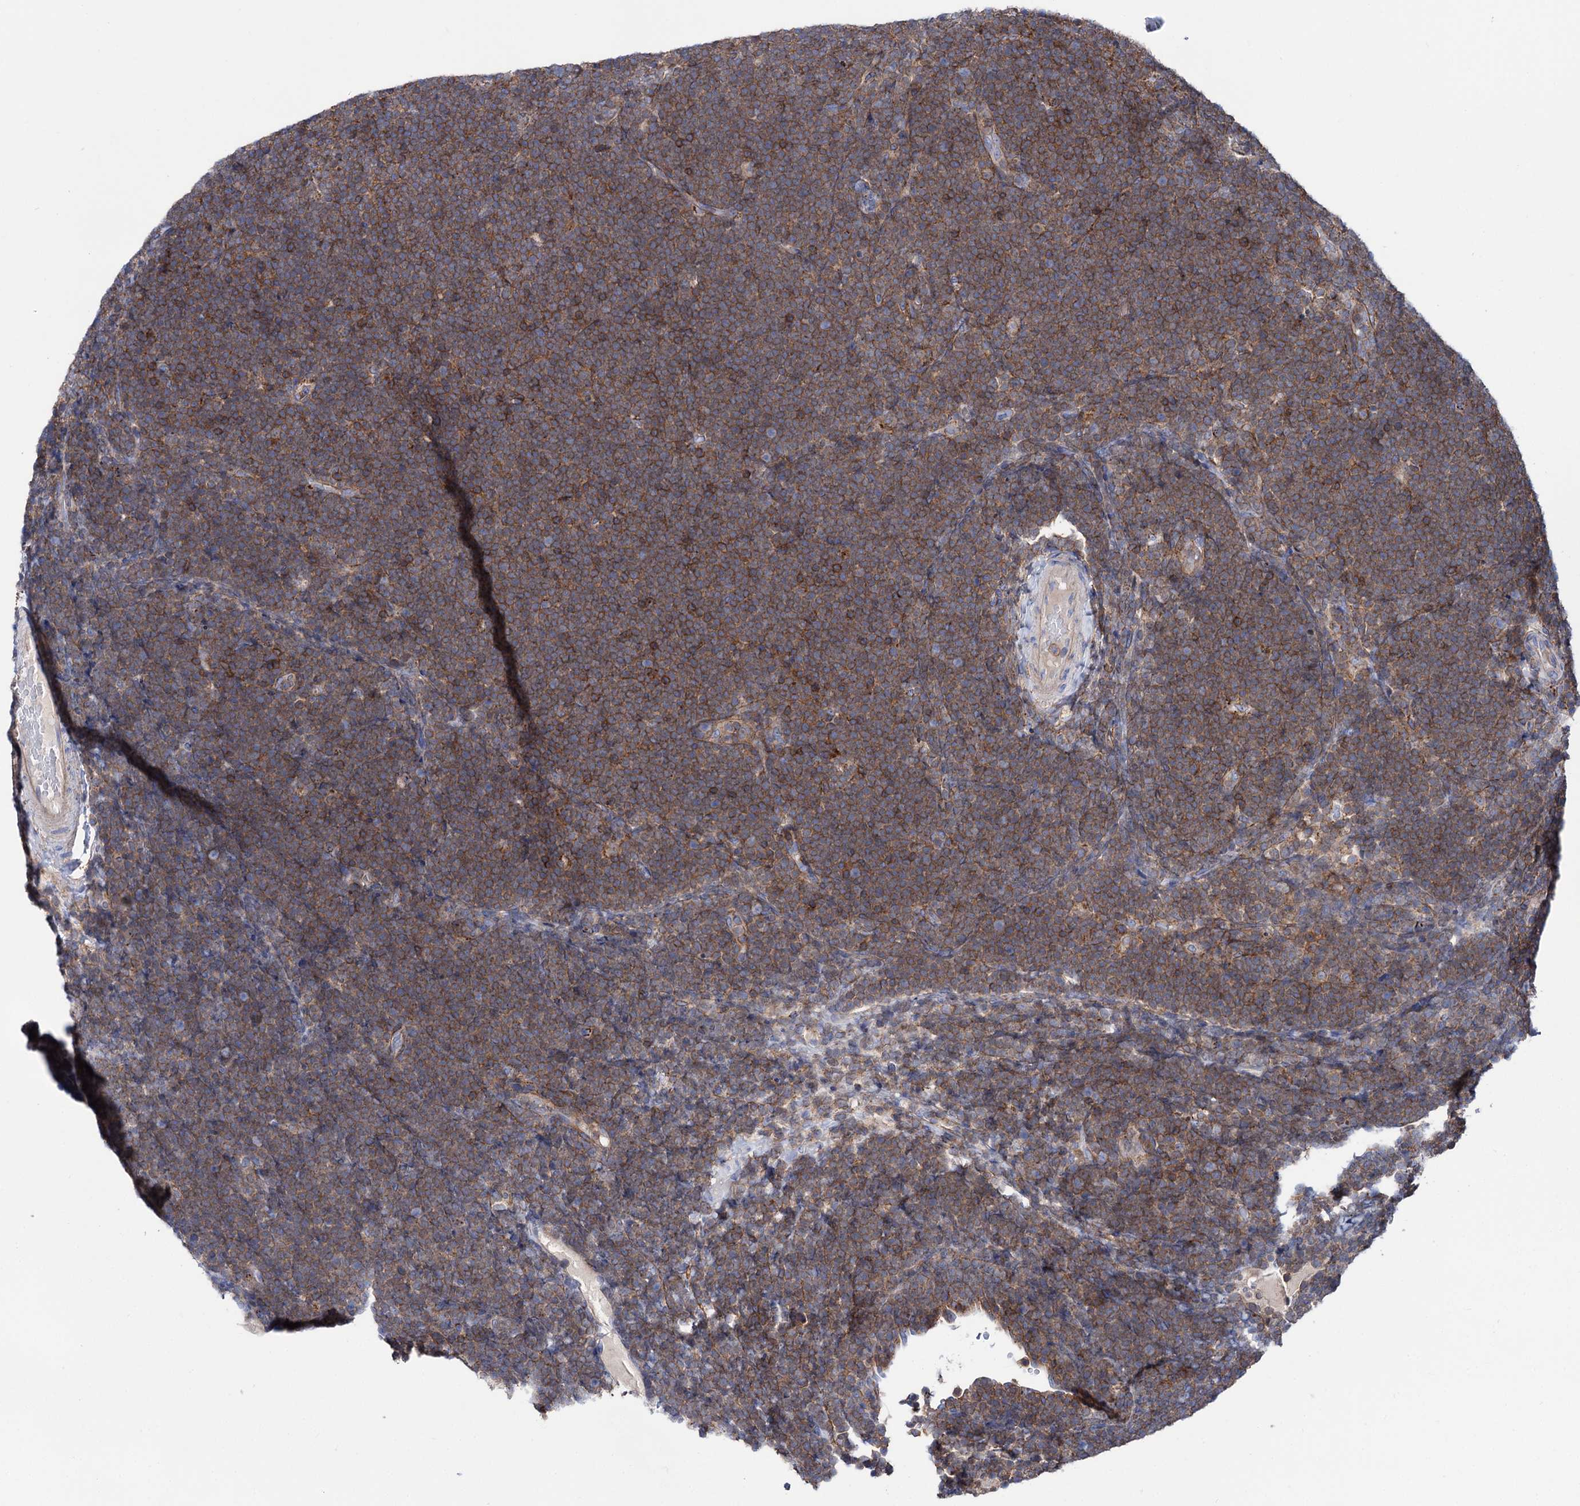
{"staining": {"intensity": "moderate", "quantity": ">75%", "location": "cytoplasmic/membranous"}, "tissue": "lymphoma", "cell_type": "Tumor cells", "image_type": "cancer", "snomed": [{"axis": "morphology", "description": "Malignant lymphoma, non-Hodgkin's type, High grade"}, {"axis": "topography", "description": "Lymph node"}], "caption": "Human malignant lymphoma, non-Hodgkin's type (high-grade) stained with a protein marker shows moderate staining in tumor cells.", "gene": "DEF6", "patient": {"sex": "male", "age": 13}}